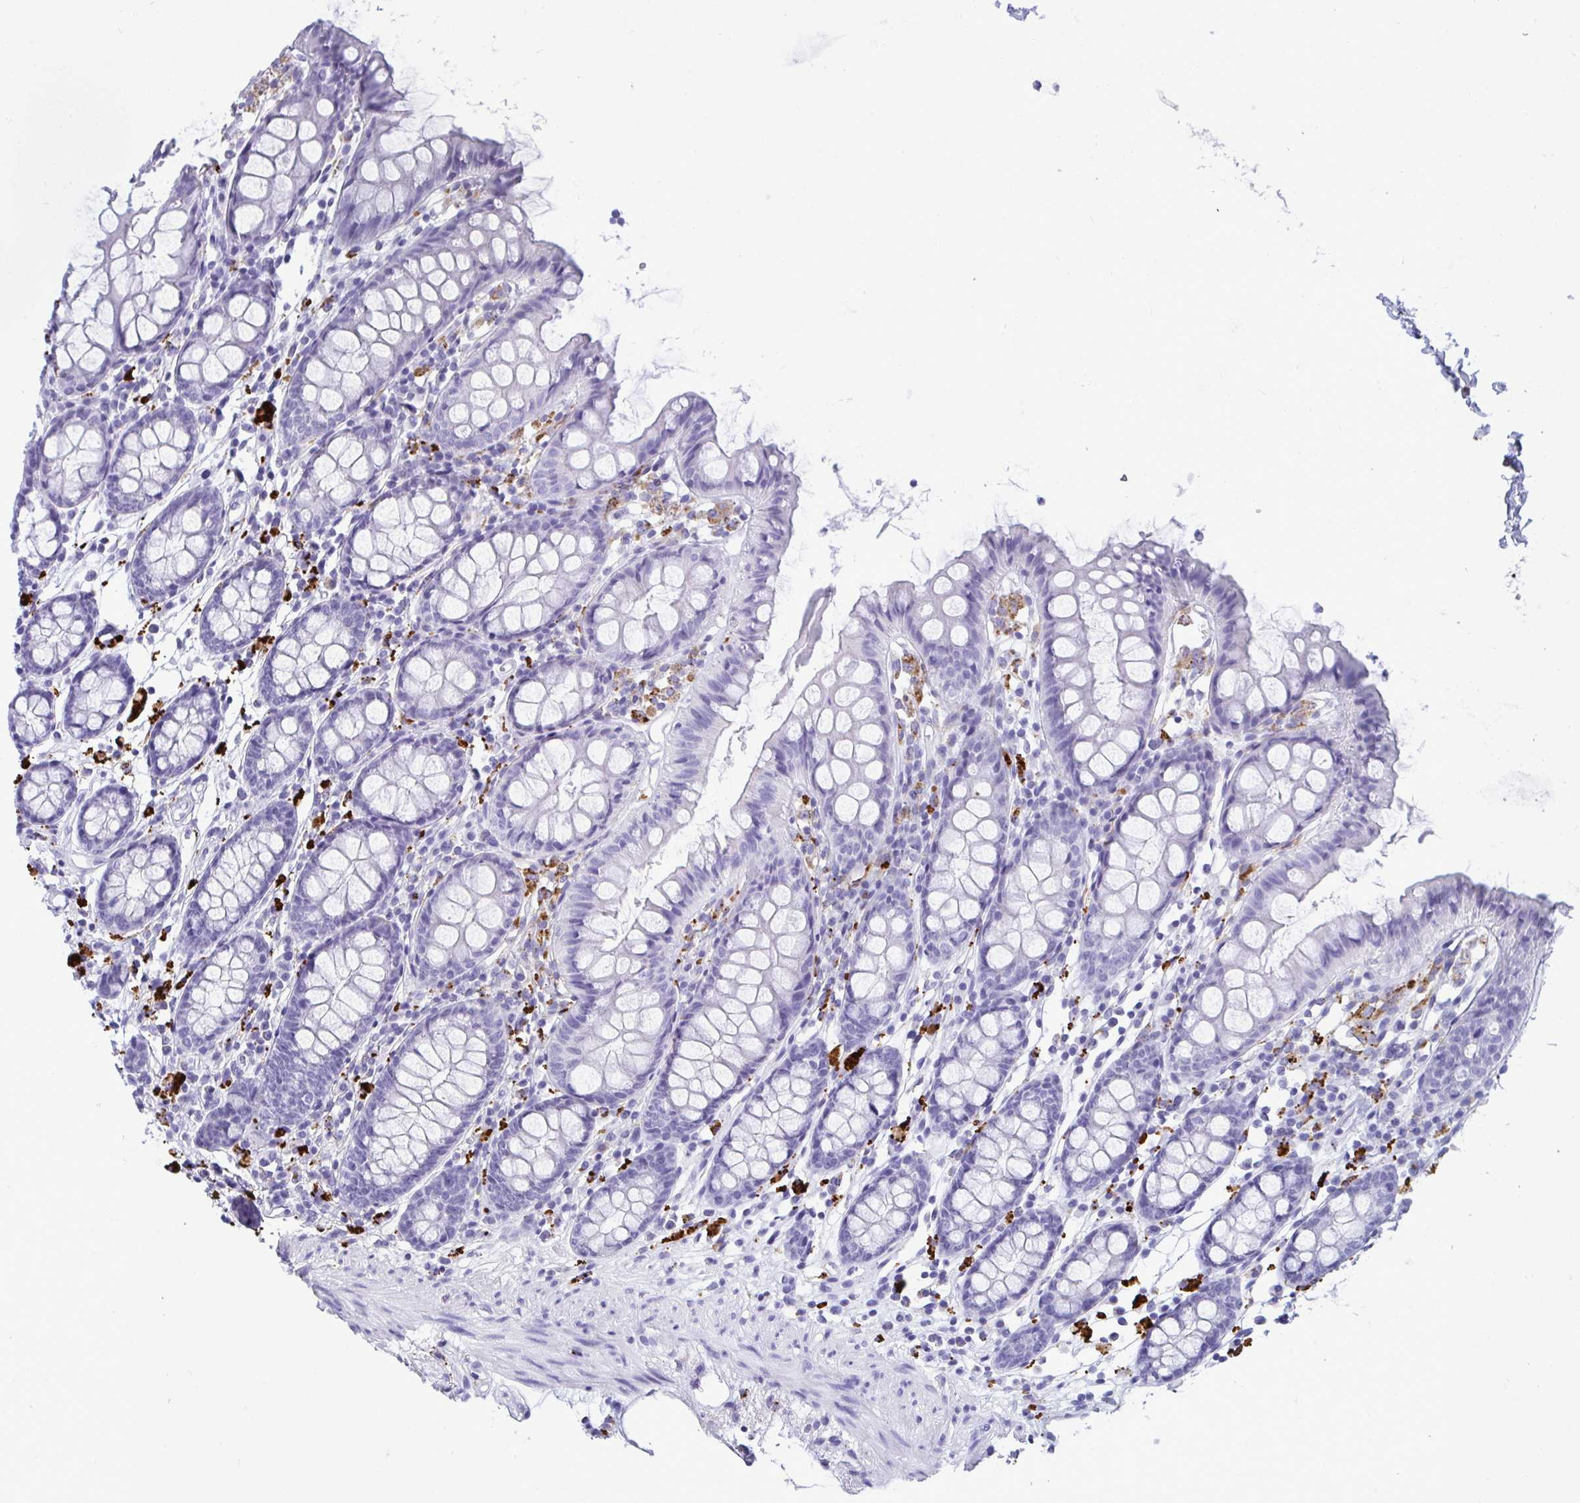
{"staining": {"intensity": "negative", "quantity": "none", "location": "none"}, "tissue": "colon", "cell_type": "Endothelial cells", "image_type": "normal", "snomed": [{"axis": "morphology", "description": "Normal tissue, NOS"}, {"axis": "topography", "description": "Colon"}], "caption": "This micrograph is of normal colon stained with immunohistochemistry to label a protein in brown with the nuclei are counter-stained blue. There is no staining in endothelial cells.", "gene": "CPVL", "patient": {"sex": "female", "age": 84}}